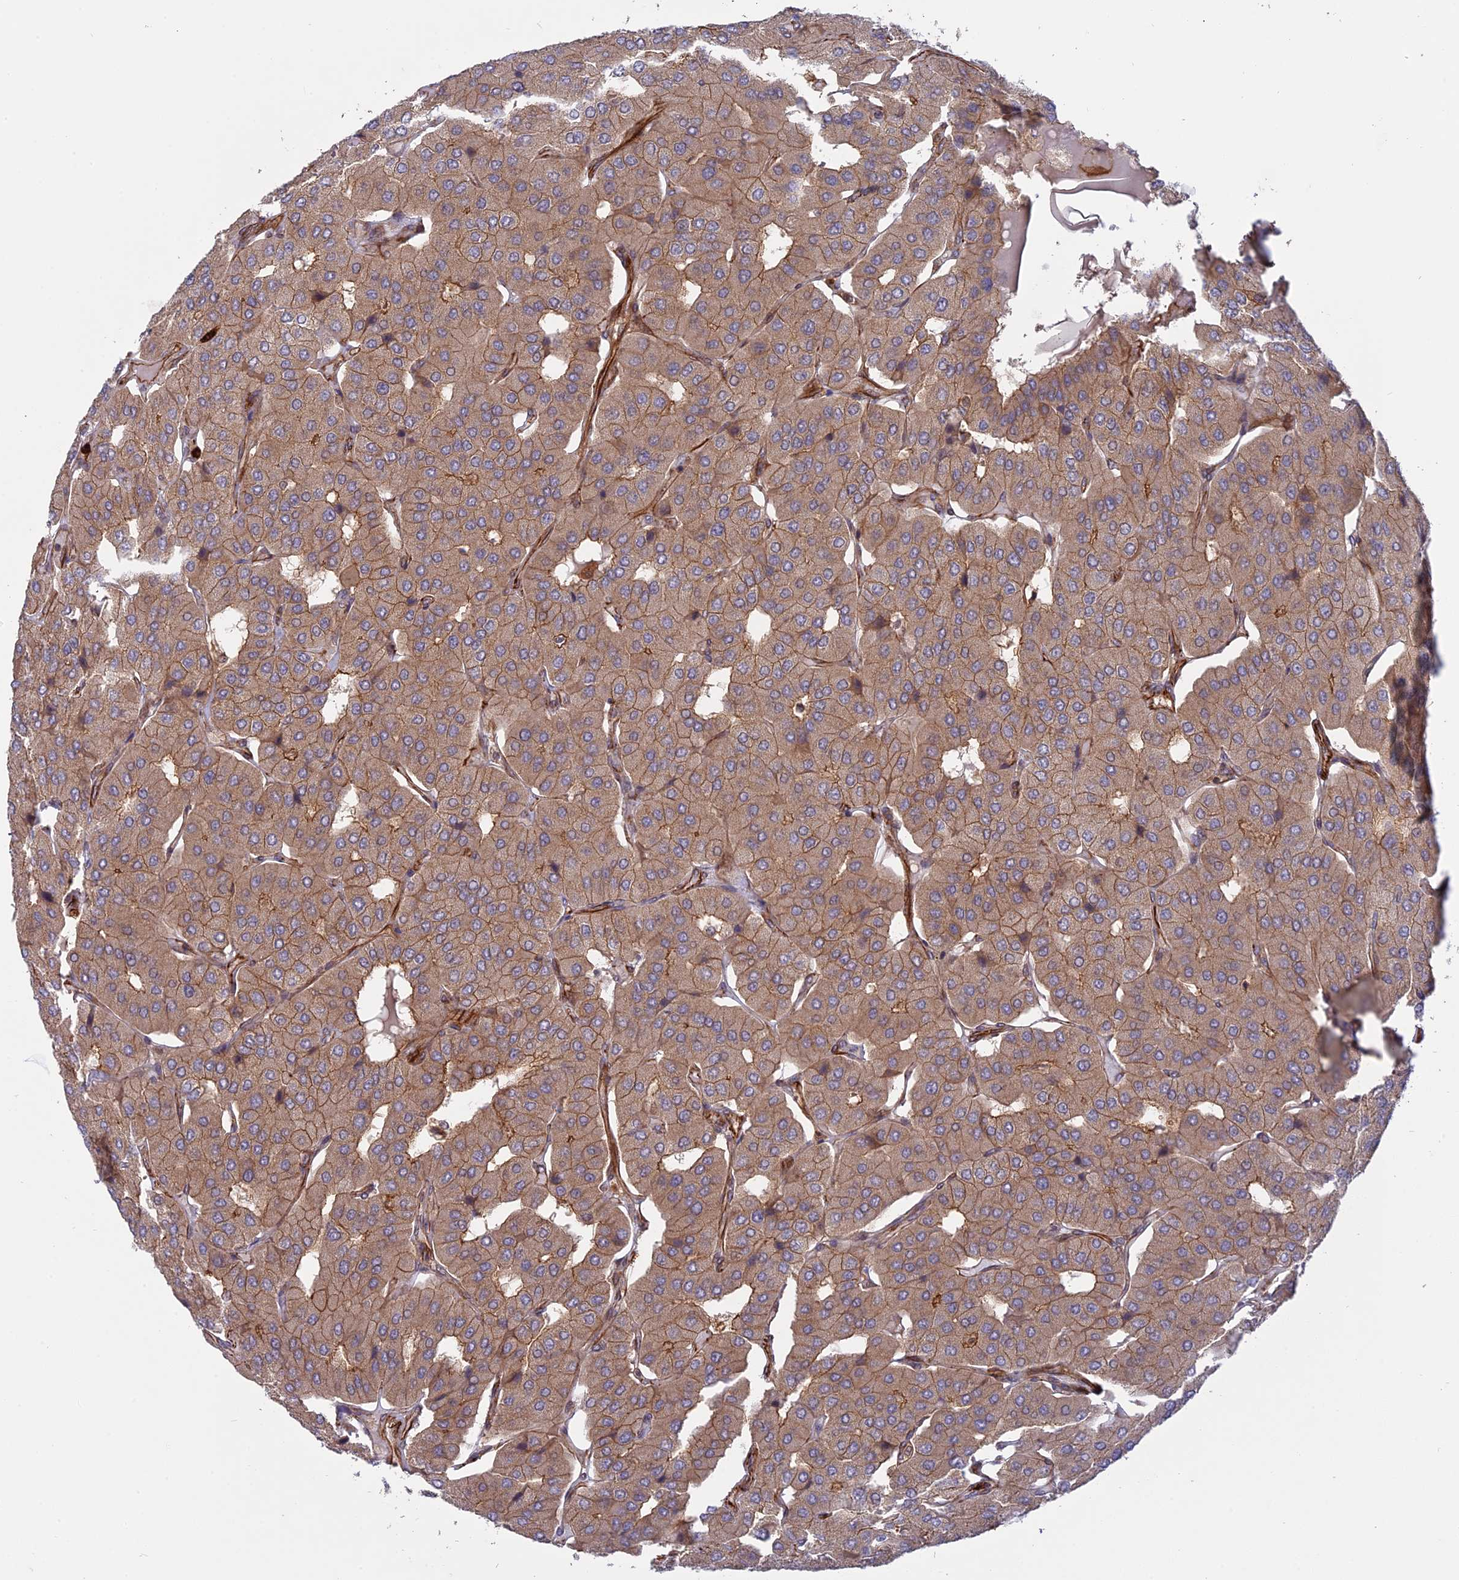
{"staining": {"intensity": "moderate", "quantity": ">75%", "location": "cytoplasmic/membranous"}, "tissue": "parathyroid gland", "cell_type": "Glandular cells", "image_type": "normal", "snomed": [{"axis": "morphology", "description": "Normal tissue, NOS"}, {"axis": "morphology", "description": "Adenoma, NOS"}, {"axis": "topography", "description": "Parathyroid gland"}], "caption": "IHC (DAB (3,3'-diaminobenzidine)) staining of normal parathyroid gland displays moderate cytoplasmic/membranous protein expression in approximately >75% of glandular cells.", "gene": "PHLDB3", "patient": {"sex": "female", "age": 86}}